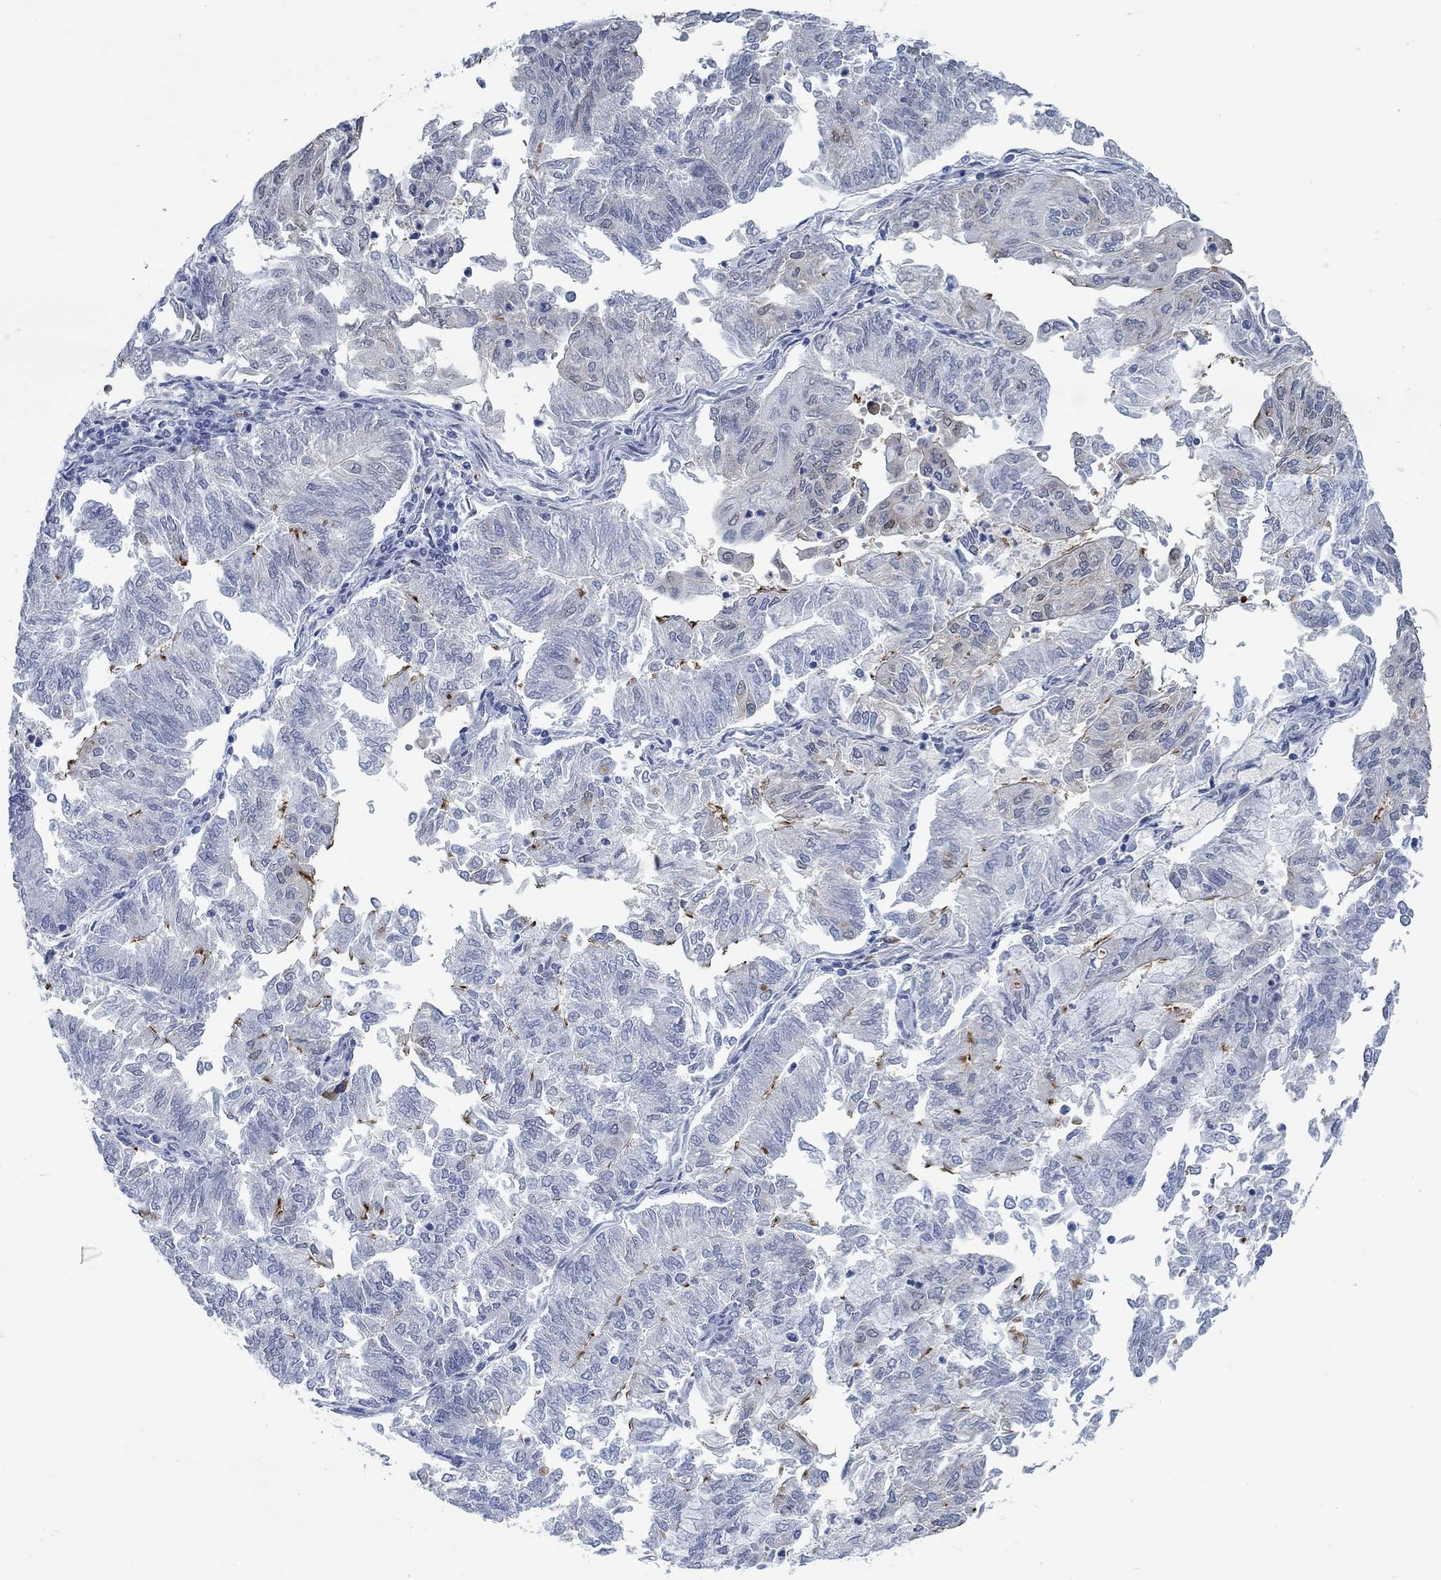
{"staining": {"intensity": "strong", "quantity": "<25%", "location": "cytoplasmic/membranous"}, "tissue": "endometrial cancer", "cell_type": "Tumor cells", "image_type": "cancer", "snomed": [{"axis": "morphology", "description": "Adenocarcinoma, NOS"}, {"axis": "topography", "description": "Endometrium"}], "caption": "Immunohistochemical staining of endometrial cancer (adenocarcinoma) exhibits medium levels of strong cytoplasmic/membranous protein positivity in about <25% of tumor cells.", "gene": "TEKT4", "patient": {"sex": "female", "age": 59}}